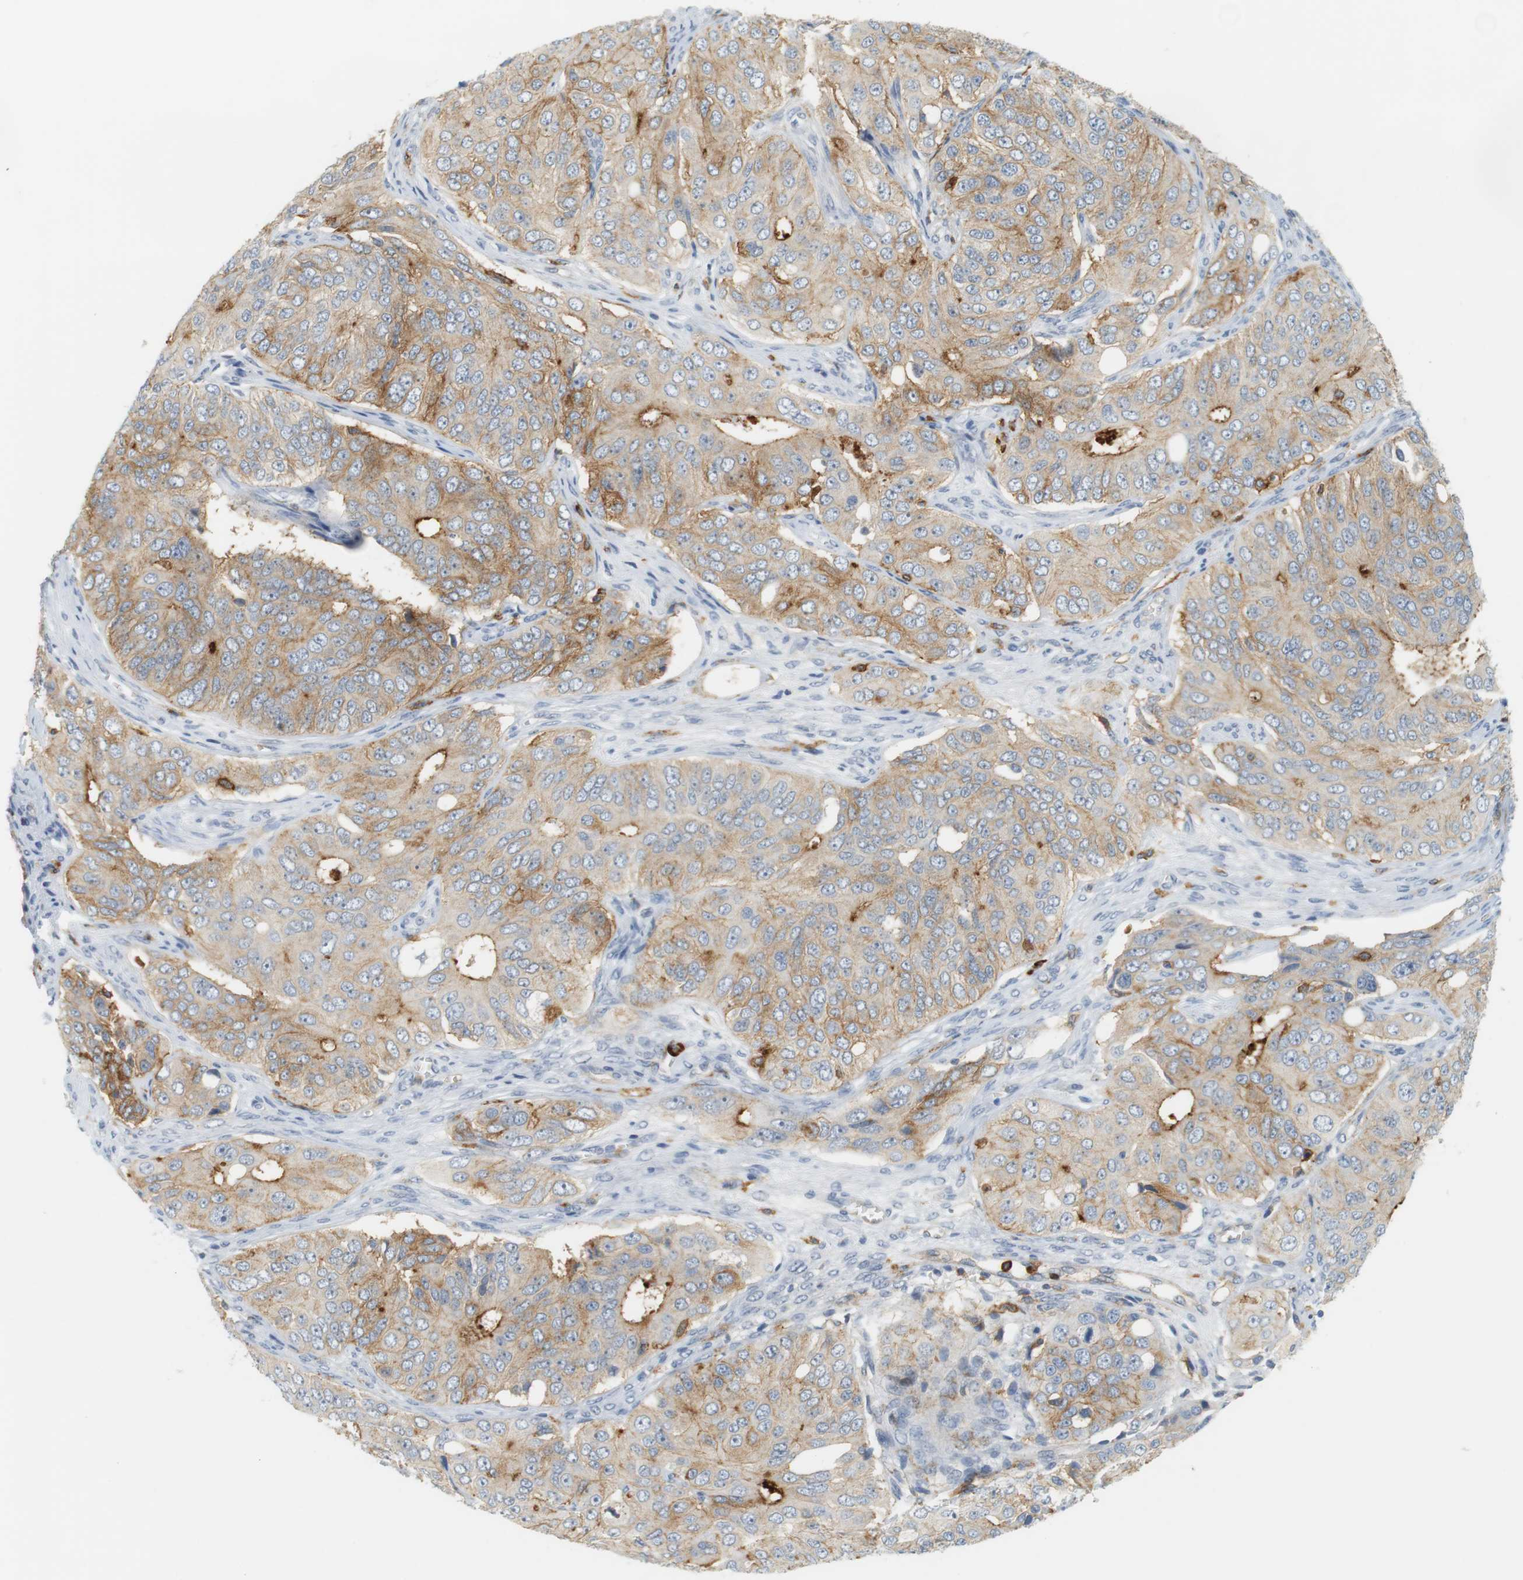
{"staining": {"intensity": "moderate", "quantity": "25%-75%", "location": "cytoplasmic/membranous"}, "tissue": "ovarian cancer", "cell_type": "Tumor cells", "image_type": "cancer", "snomed": [{"axis": "morphology", "description": "Carcinoma, endometroid"}, {"axis": "topography", "description": "Ovary"}], "caption": "Ovarian cancer stained for a protein exhibits moderate cytoplasmic/membranous positivity in tumor cells.", "gene": "SIRPA", "patient": {"sex": "female", "age": 51}}